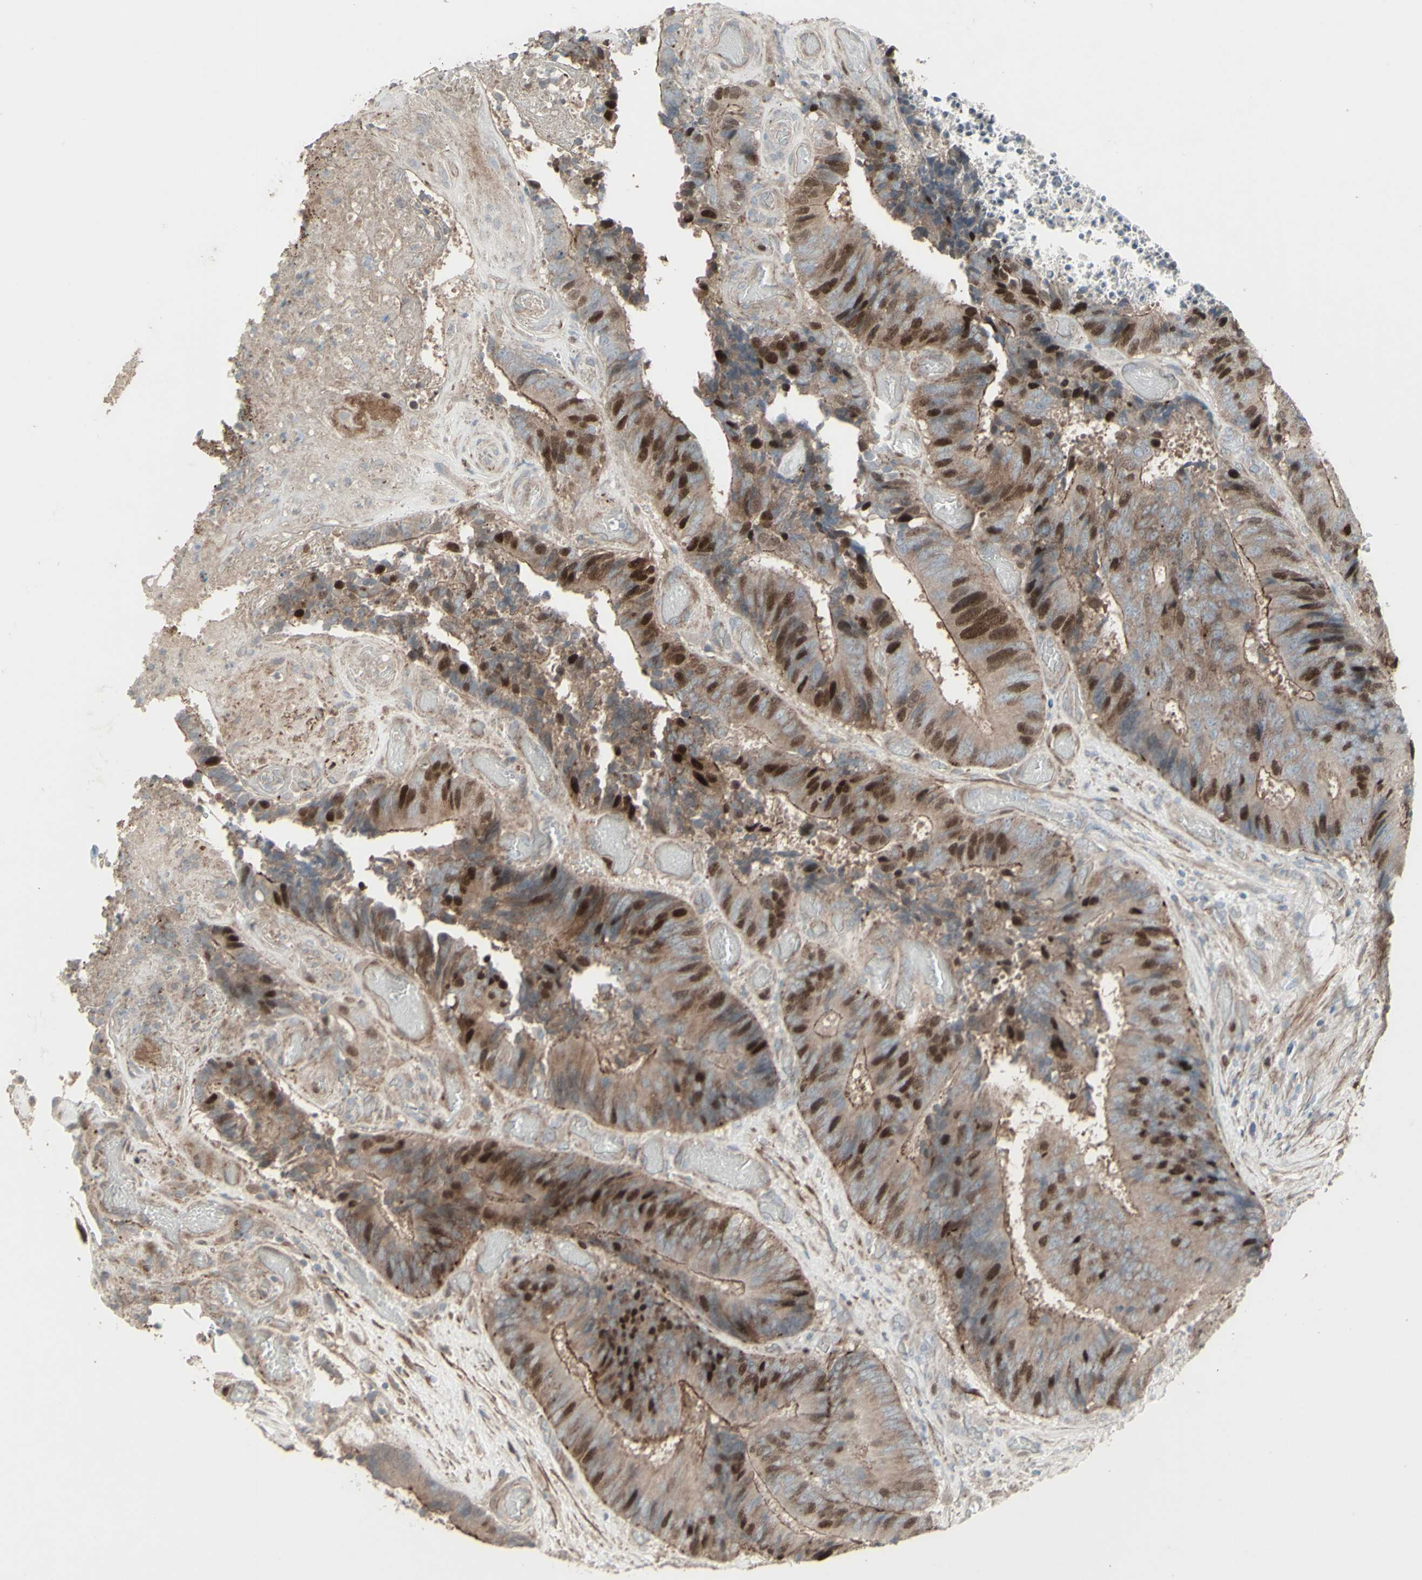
{"staining": {"intensity": "strong", "quantity": "25%-75%", "location": "cytoplasmic/membranous,nuclear"}, "tissue": "colorectal cancer", "cell_type": "Tumor cells", "image_type": "cancer", "snomed": [{"axis": "morphology", "description": "Adenocarcinoma, NOS"}, {"axis": "topography", "description": "Rectum"}], "caption": "Protein expression analysis of adenocarcinoma (colorectal) demonstrates strong cytoplasmic/membranous and nuclear expression in about 25%-75% of tumor cells.", "gene": "GMNN", "patient": {"sex": "male", "age": 72}}